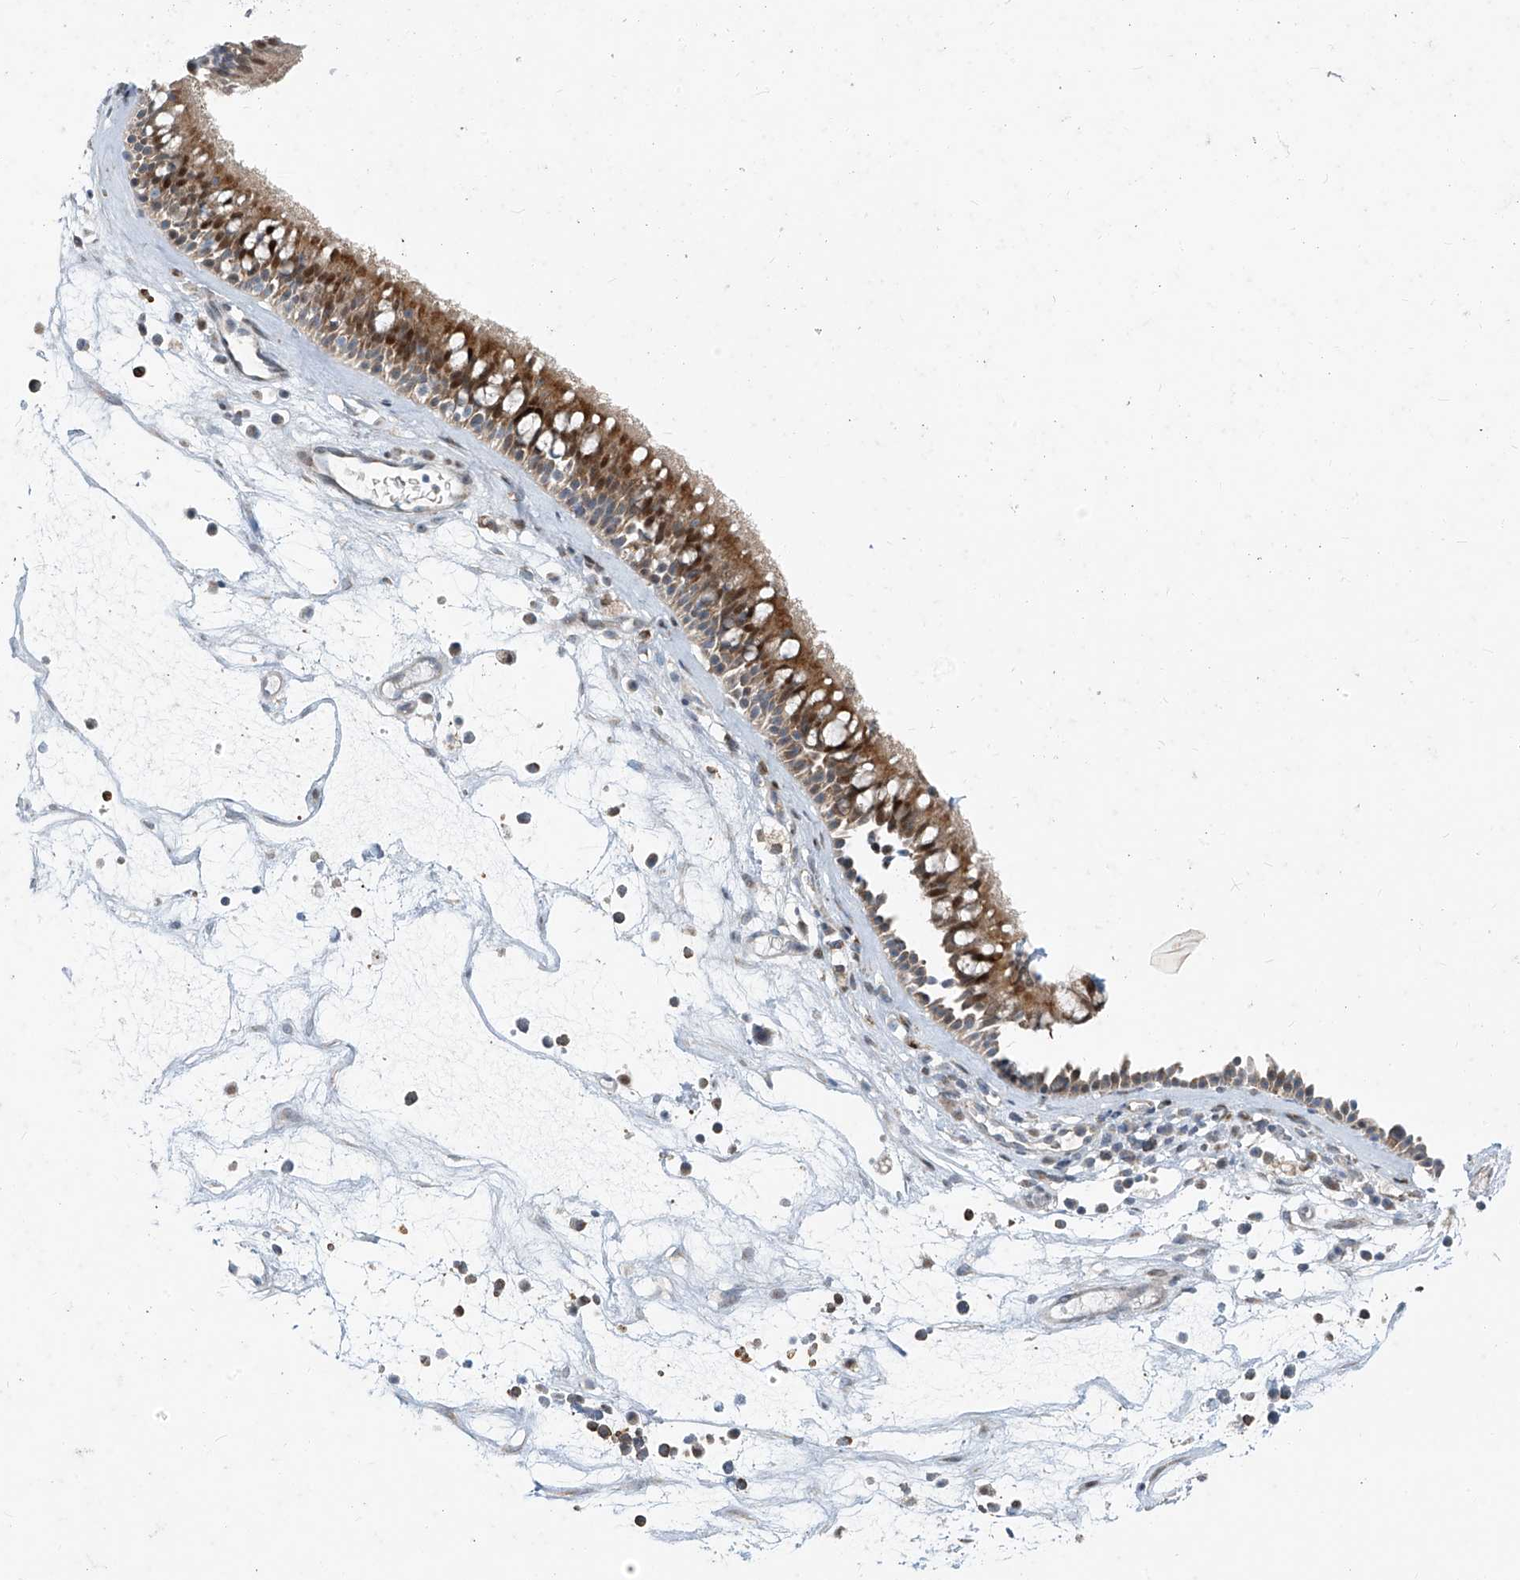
{"staining": {"intensity": "strong", "quantity": "25%-75%", "location": "cytoplasmic/membranous,nuclear"}, "tissue": "nasopharynx", "cell_type": "Respiratory epithelial cells", "image_type": "normal", "snomed": [{"axis": "morphology", "description": "Normal tissue, NOS"}, {"axis": "morphology", "description": "Inflammation, NOS"}, {"axis": "morphology", "description": "Malignant melanoma, Metastatic site"}, {"axis": "topography", "description": "Nasopharynx"}], "caption": "A brown stain labels strong cytoplasmic/membranous,nuclear expression of a protein in respiratory epithelial cells of normal nasopharynx. (Brightfield microscopy of DAB IHC at high magnification).", "gene": "PPCS", "patient": {"sex": "male", "age": 70}}